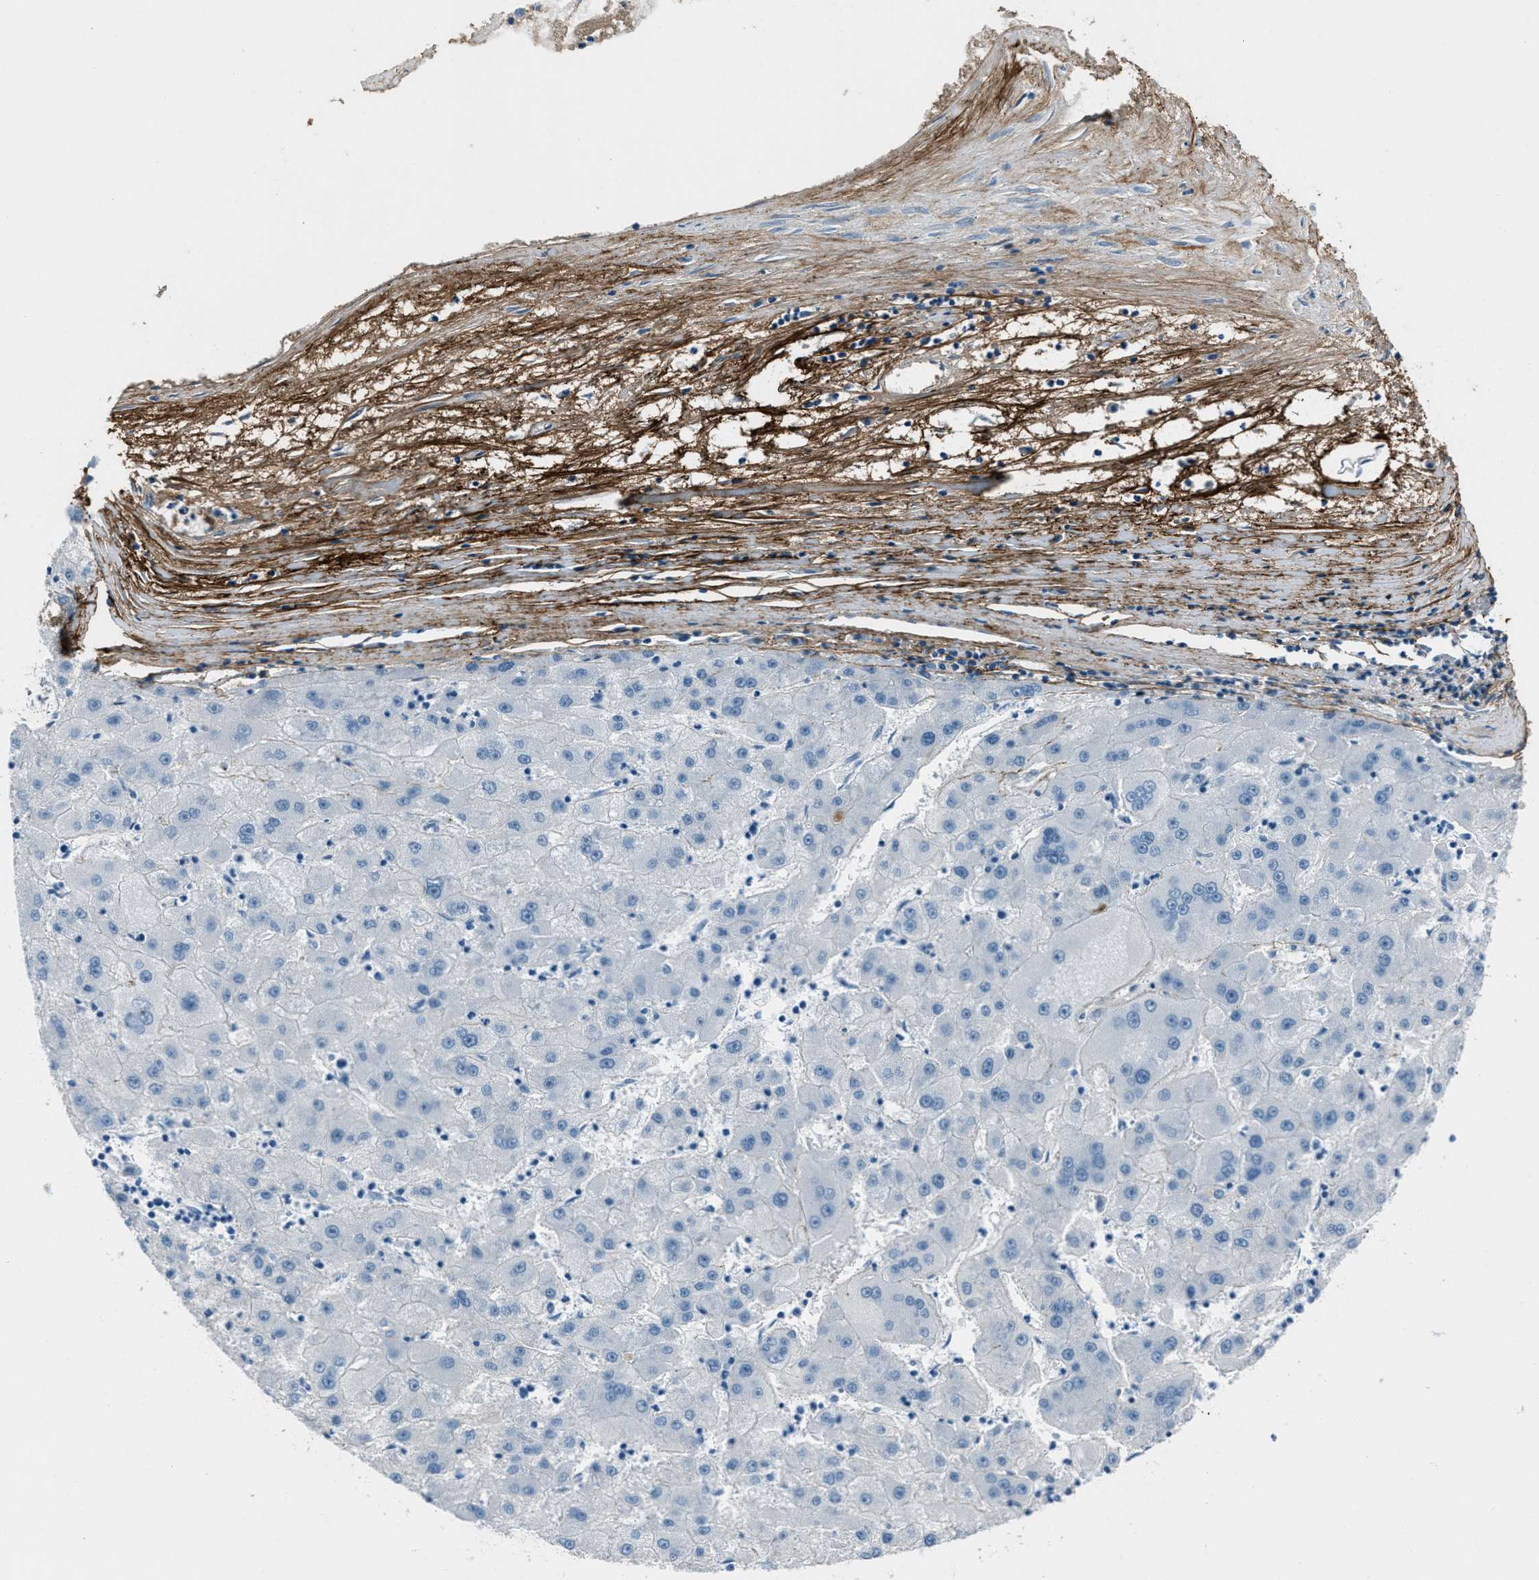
{"staining": {"intensity": "negative", "quantity": "none", "location": "none"}, "tissue": "liver cancer", "cell_type": "Tumor cells", "image_type": "cancer", "snomed": [{"axis": "morphology", "description": "Carcinoma, Hepatocellular, NOS"}, {"axis": "topography", "description": "Liver"}], "caption": "A photomicrograph of liver cancer stained for a protein displays no brown staining in tumor cells.", "gene": "FBN1", "patient": {"sex": "male", "age": 72}}